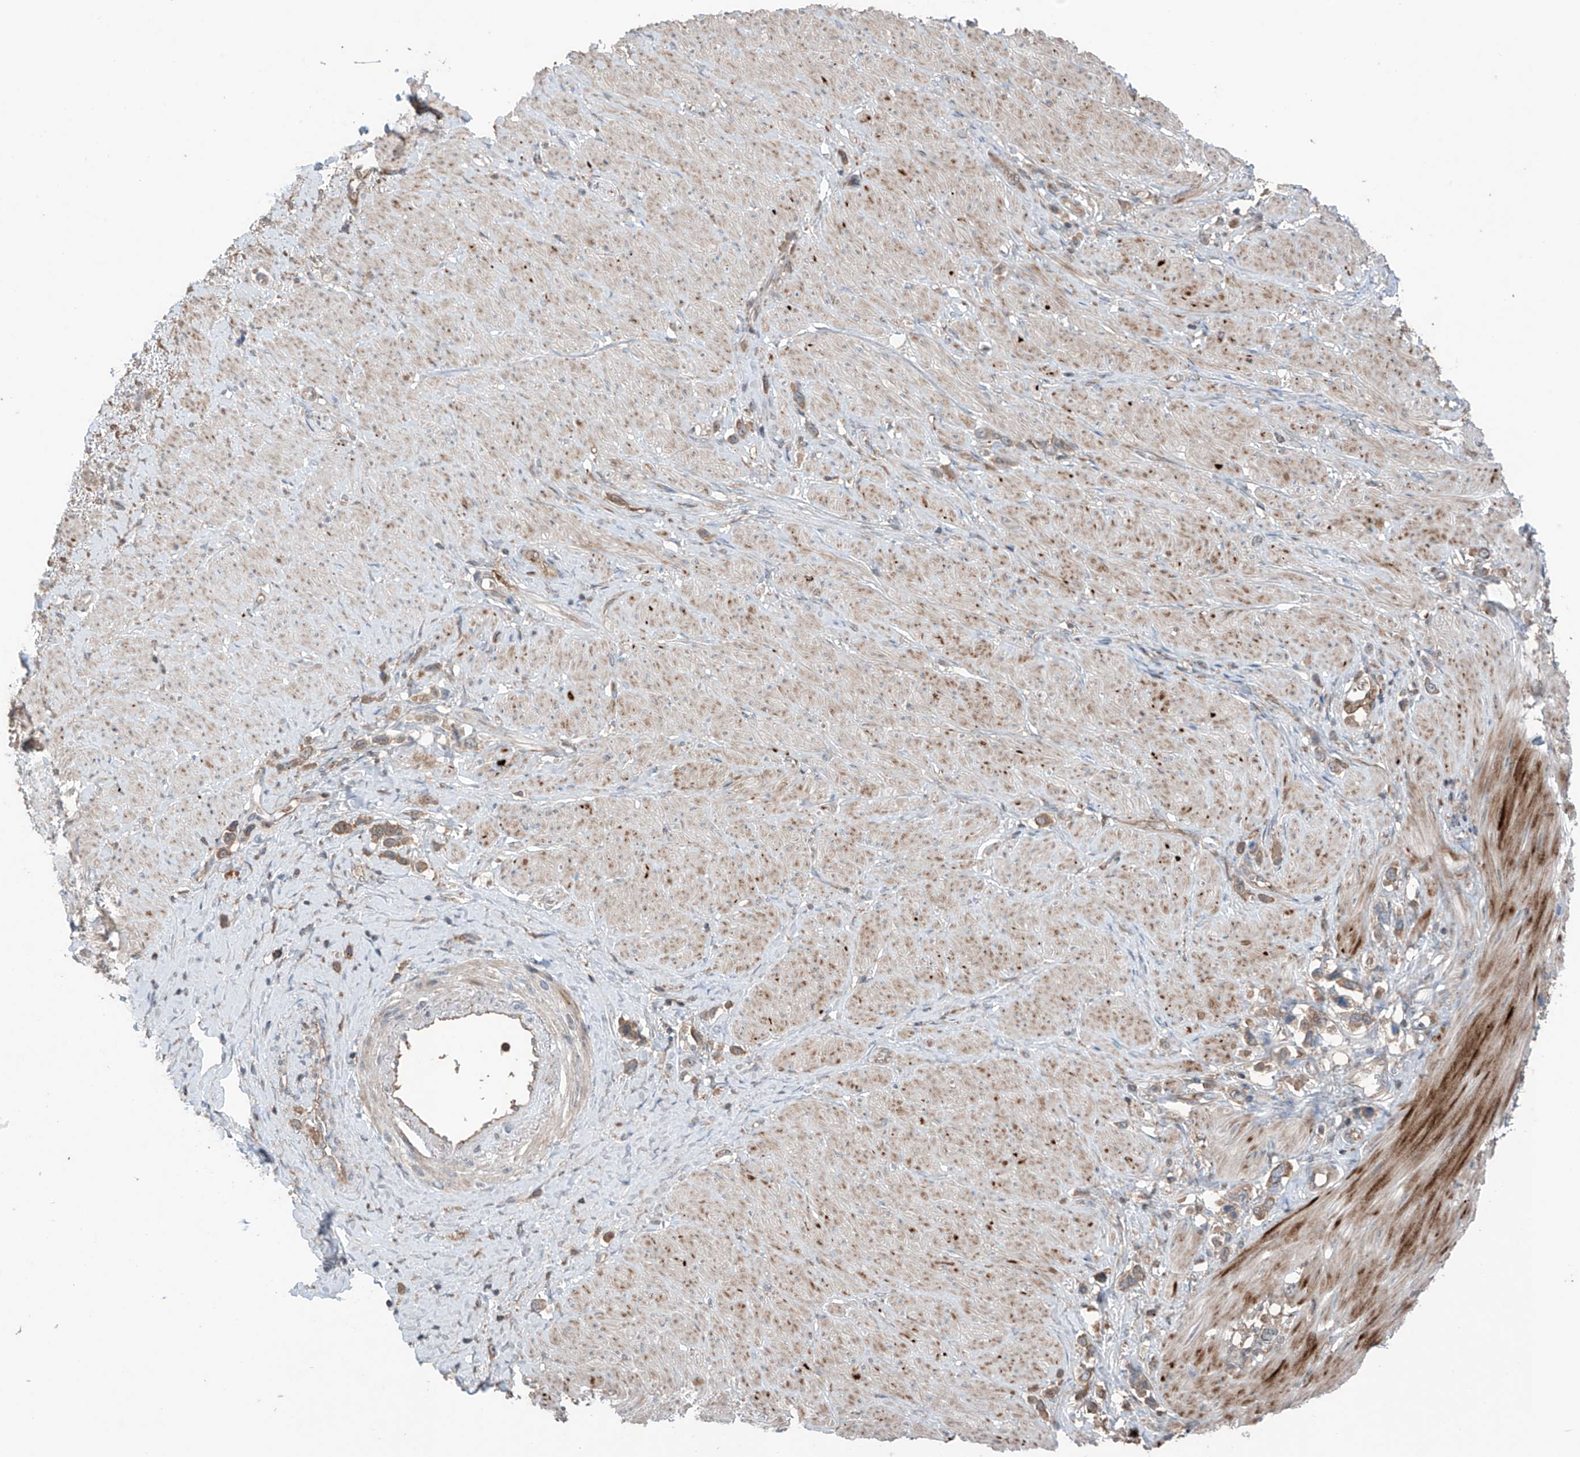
{"staining": {"intensity": "moderate", "quantity": ">75%", "location": "cytoplasmic/membranous"}, "tissue": "stomach cancer", "cell_type": "Tumor cells", "image_type": "cancer", "snomed": [{"axis": "morphology", "description": "Adenocarcinoma, NOS"}, {"axis": "topography", "description": "Stomach"}], "caption": "An image of human adenocarcinoma (stomach) stained for a protein displays moderate cytoplasmic/membranous brown staining in tumor cells.", "gene": "SAMD3", "patient": {"sex": "female", "age": 65}}